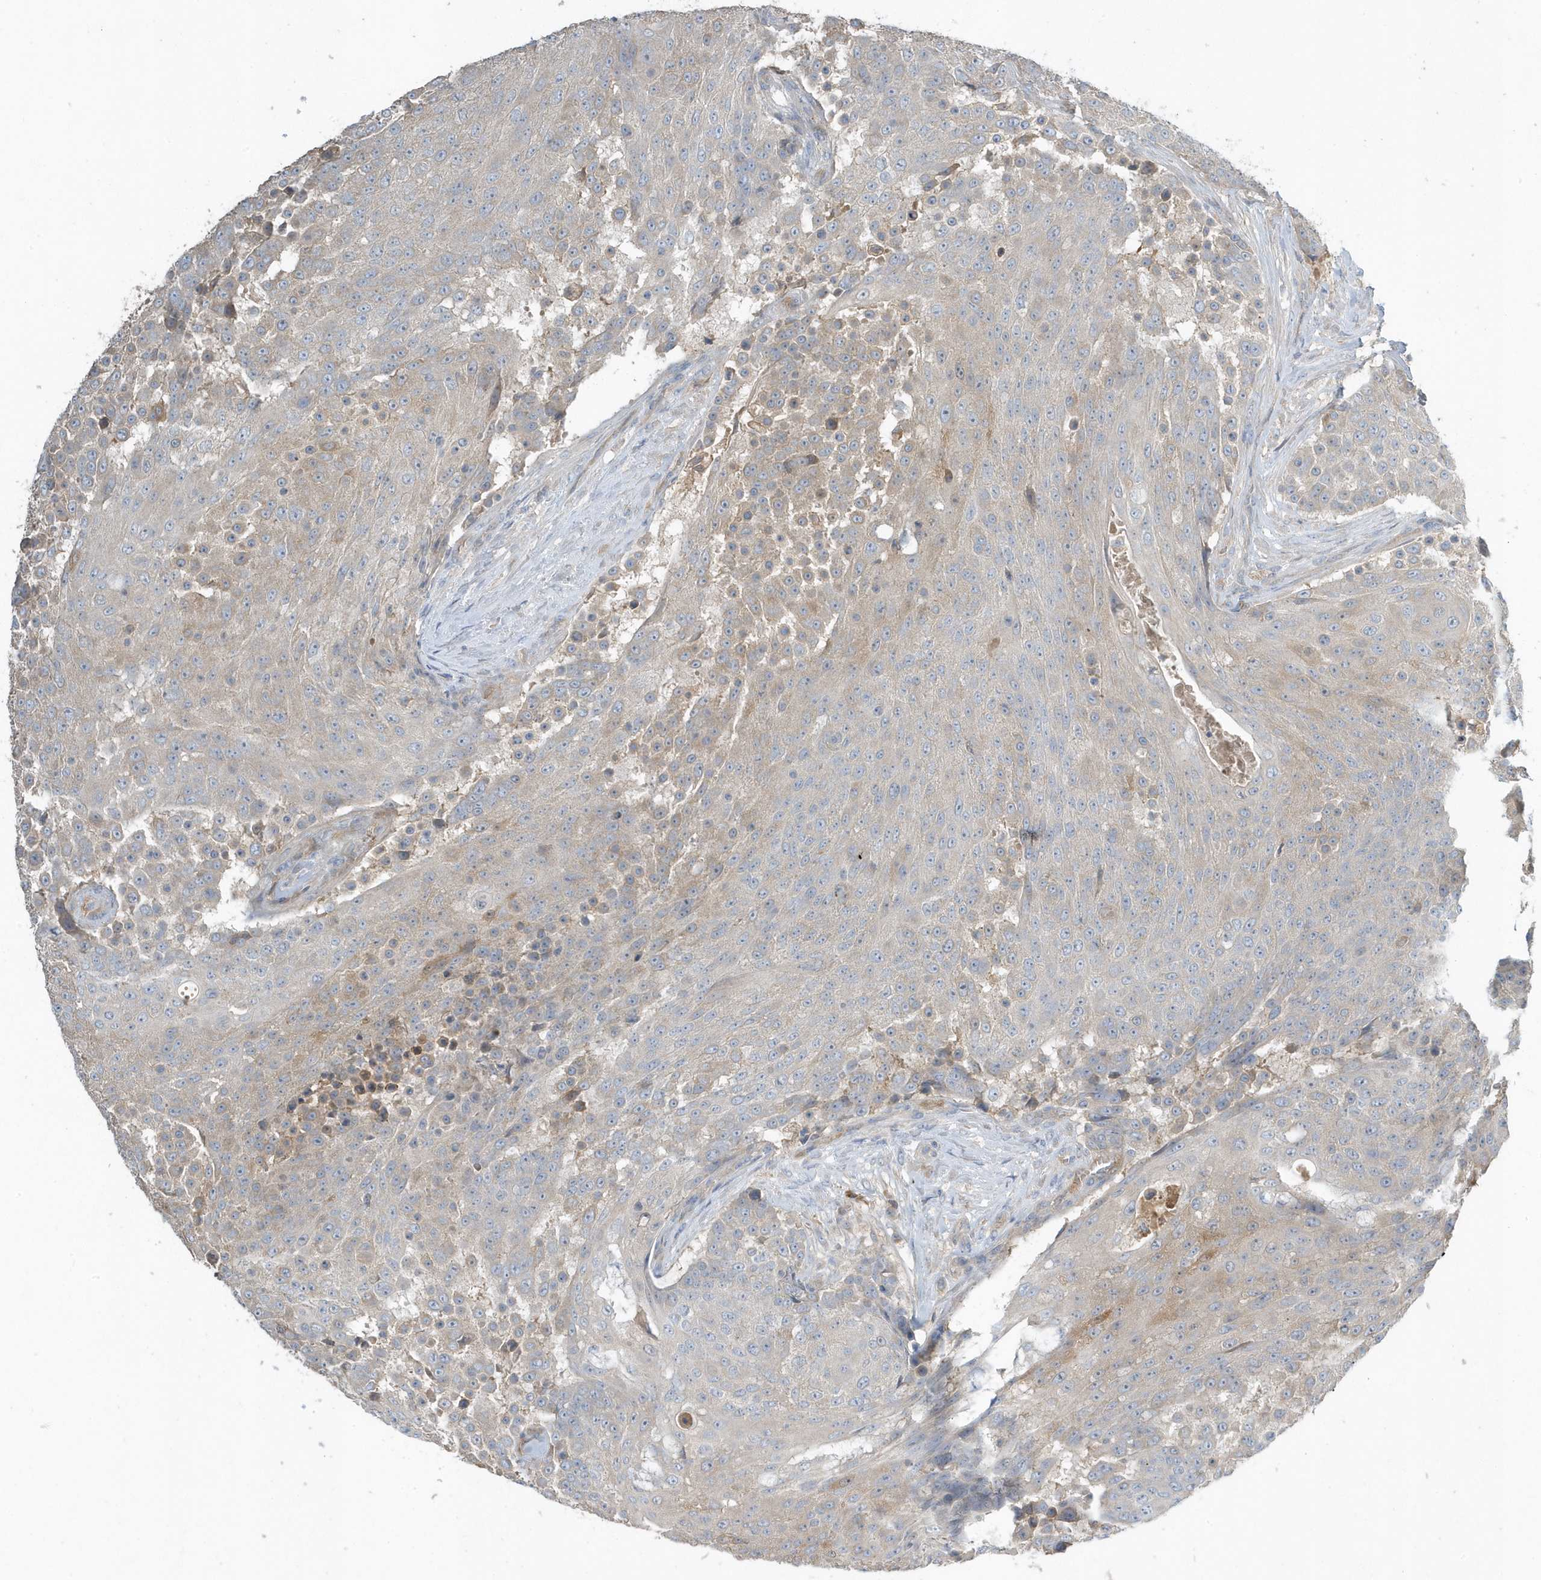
{"staining": {"intensity": "negative", "quantity": "none", "location": "none"}, "tissue": "urothelial cancer", "cell_type": "Tumor cells", "image_type": "cancer", "snomed": [{"axis": "morphology", "description": "Urothelial carcinoma, High grade"}, {"axis": "topography", "description": "Urinary bladder"}], "caption": "The photomicrograph exhibits no significant staining in tumor cells of high-grade urothelial carcinoma. The staining was performed using DAB (3,3'-diaminobenzidine) to visualize the protein expression in brown, while the nuclei were stained in blue with hematoxylin (Magnification: 20x).", "gene": "USP53", "patient": {"sex": "female", "age": 63}}